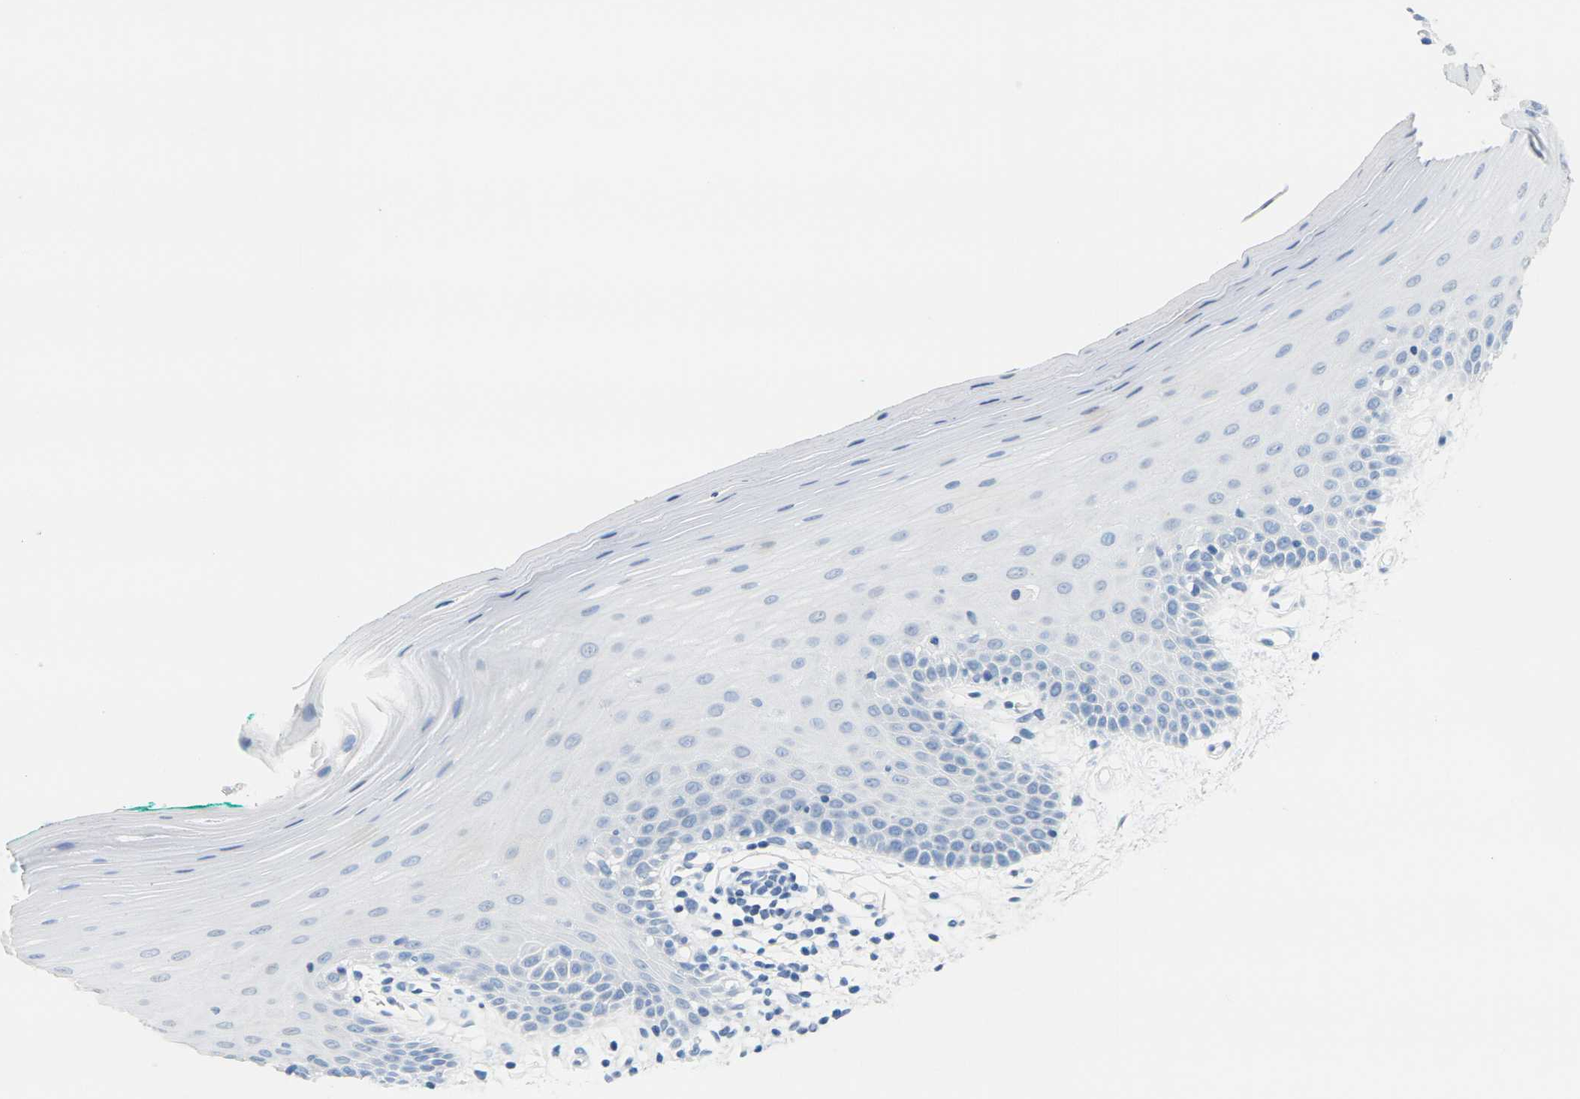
{"staining": {"intensity": "negative", "quantity": "none", "location": "none"}, "tissue": "oral mucosa", "cell_type": "Squamous epithelial cells", "image_type": "normal", "snomed": [{"axis": "morphology", "description": "Normal tissue, NOS"}, {"axis": "topography", "description": "Skeletal muscle"}, {"axis": "topography", "description": "Oral tissue"}], "caption": "Squamous epithelial cells show no significant positivity in benign oral mucosa. (Immunohistochemistry, brightfield microscopy, high magnification).", "gene": "CTAG1A", "patient": {"sex": "male", "age": 58}}